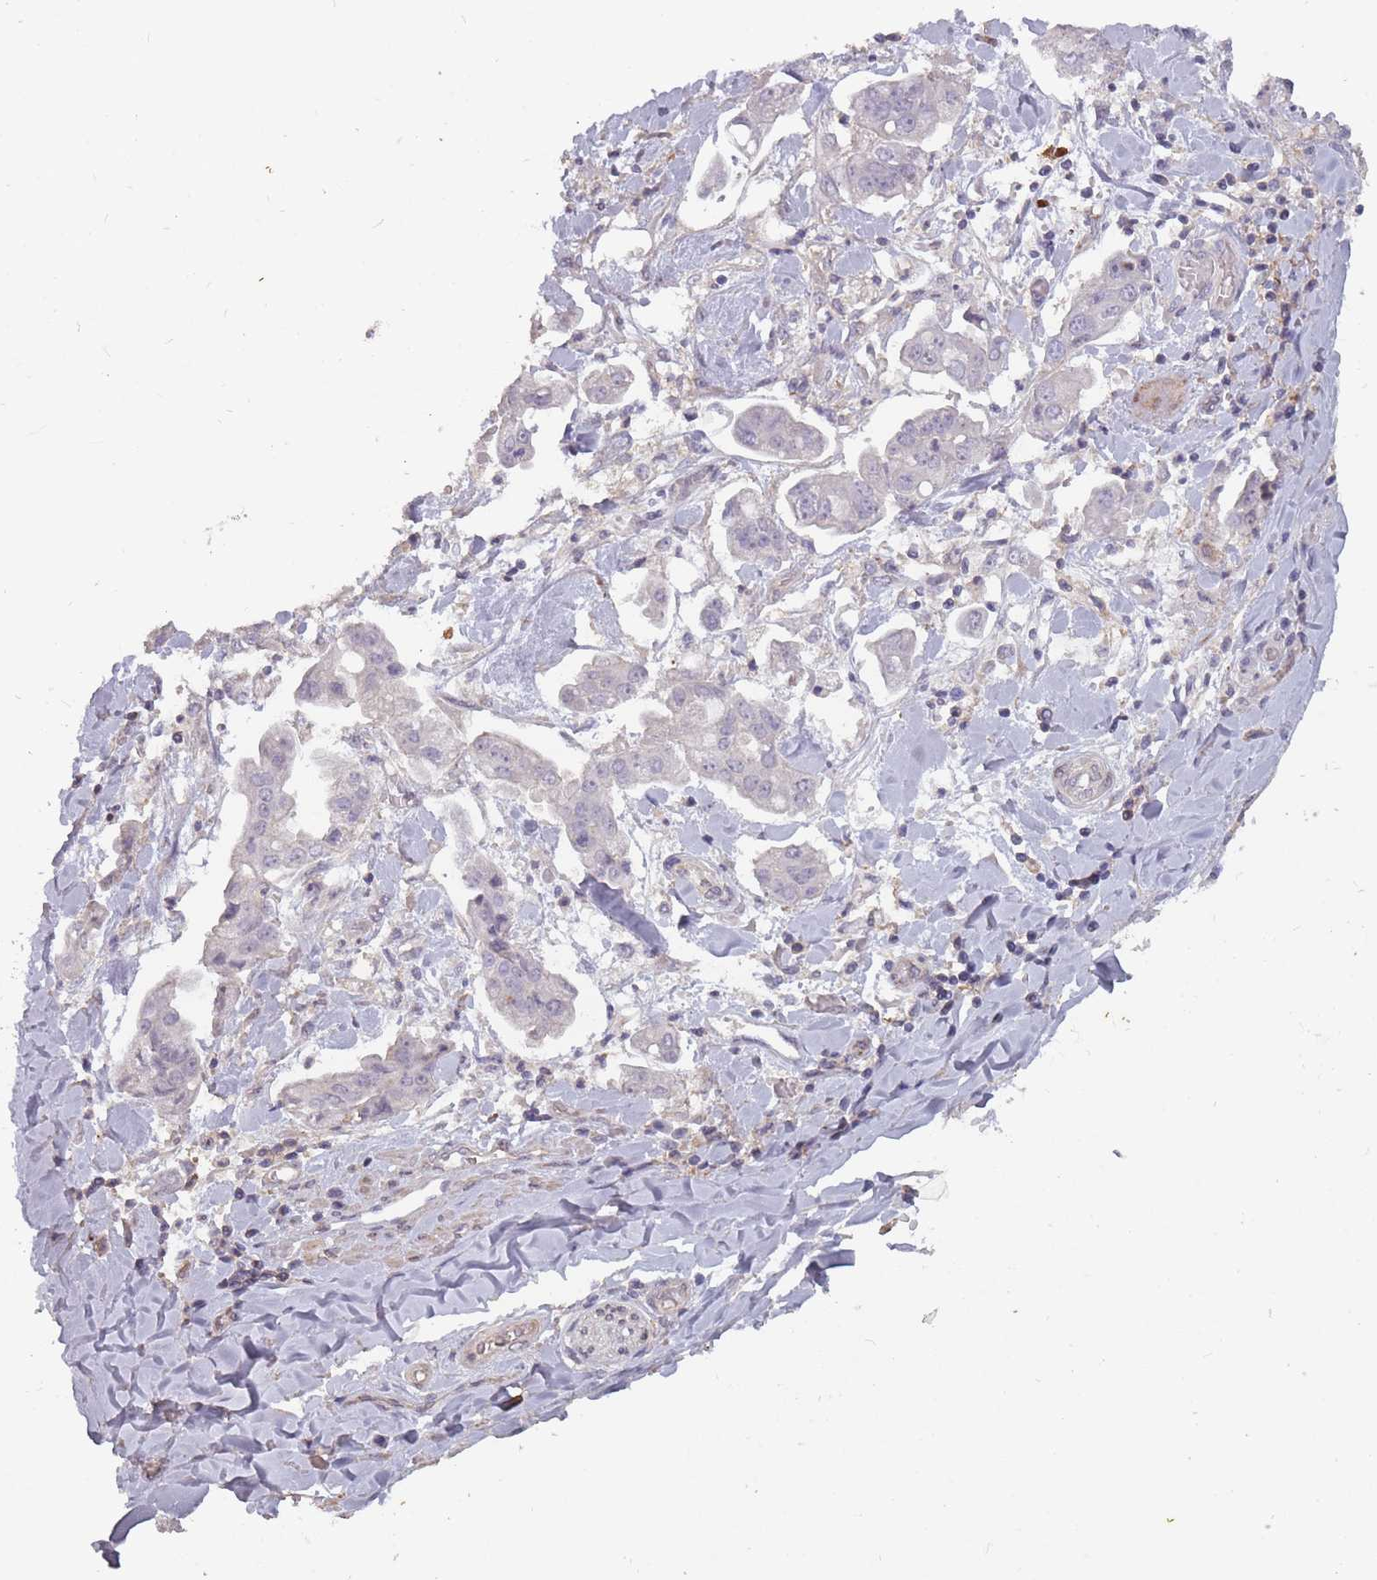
{"staining": {"intensity": "negative", "quantity": "none", "location": "none"}, "tissue": "stomach cancer", "cell_type": "Tumor cells", "image_type": "cancer", "snomed": [{"axis": "morphology", "description": "Adenocarcinoma, NOS"}, {"axis": "topography", "description": "Stomach"}], "caption": "Stomach cancer was stained to show a protein in brown. There is no significant staining in tumor cells. (Brightfield microscopy of DAB (3,3'-diaminobenzidine) IHC at high magnification).", "gene": "TET3", "patient": {"sex": "male", "age": 62}}